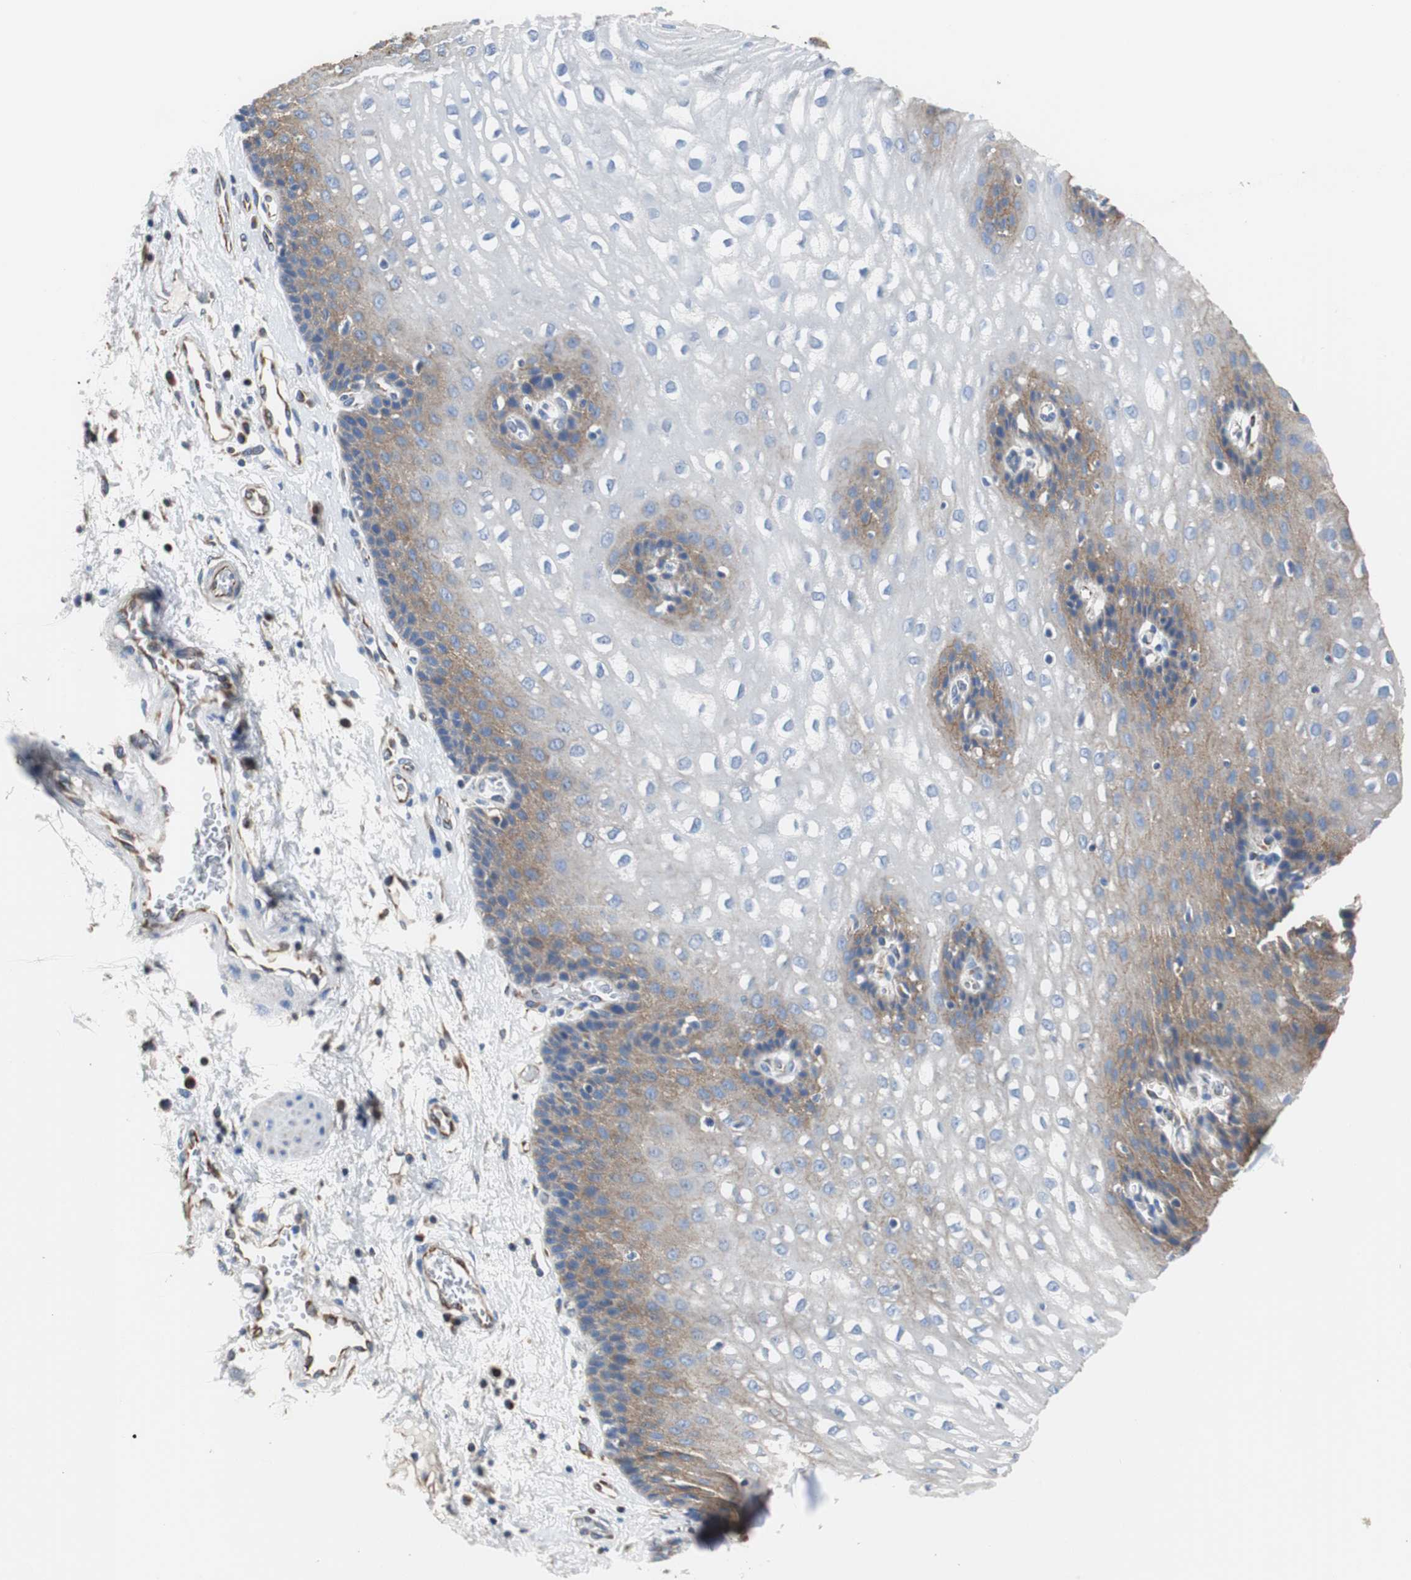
{"staining": {"intensity": "moderate", "quantity": "25%-75%", "location": "cytoplasmic/membranous"}, "tissue": "esophagus", "cell_type": "Squamous epithelial cells", "image_type": "normal", "snomed": [{"axis": "morphology", "description": "Normal tissue, NOS"}, {"axis": "topography", "description": "Esophagus"}], "caption": "This micrograph reveals normal esophagus stained with immunohistochemistry to label a protein in brown. The cytoplasmic/membranous of squamous epithelial cells show moderate positivity for the protein. Nuclei are counter-stained blue.", "gene": "PCK1", "patient": {"sex": "male", "age": 48}}